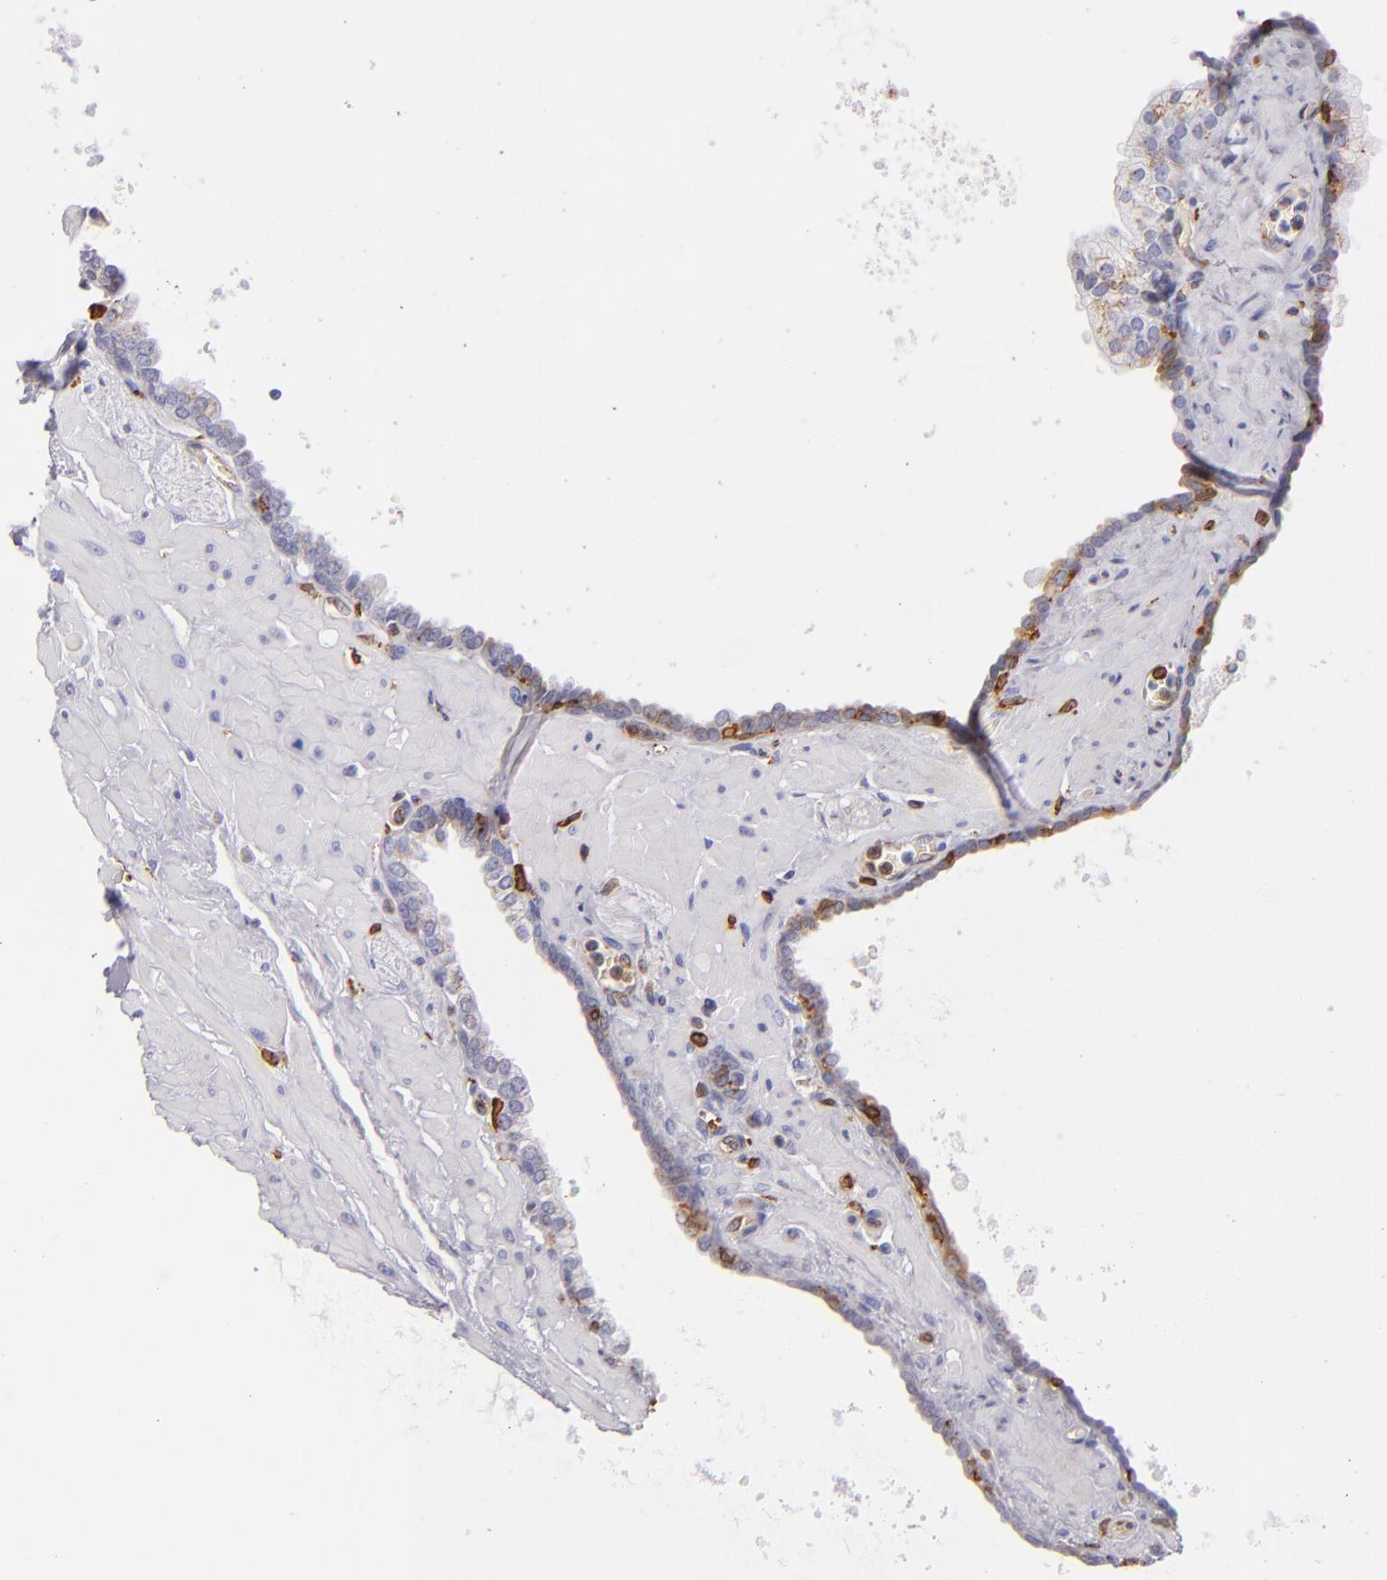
{"staining": {"intensity": "weak", "quantity": "<25%", "location": "cytoplasmic/membranous"}, "tissue": "prostate", "cell_type": "Glandular cells", "image_type": "normal", "snomed": [{"axis": "morphology", "description": "Normal tissue, NOS"}, {"axis": "topography", "description": "Prostate"}], "caption": "IHC micrograph of benign prostate stained for a protein (brown), which displays no staining in glandular cells. Brightfield microscopy of immunohistochemistry (IHC) stained with DAB (brown) and hematoxylin (blue), captured at high magnification.", "gene": "CD74", "patient": {"sex": "male", "age": 60}}